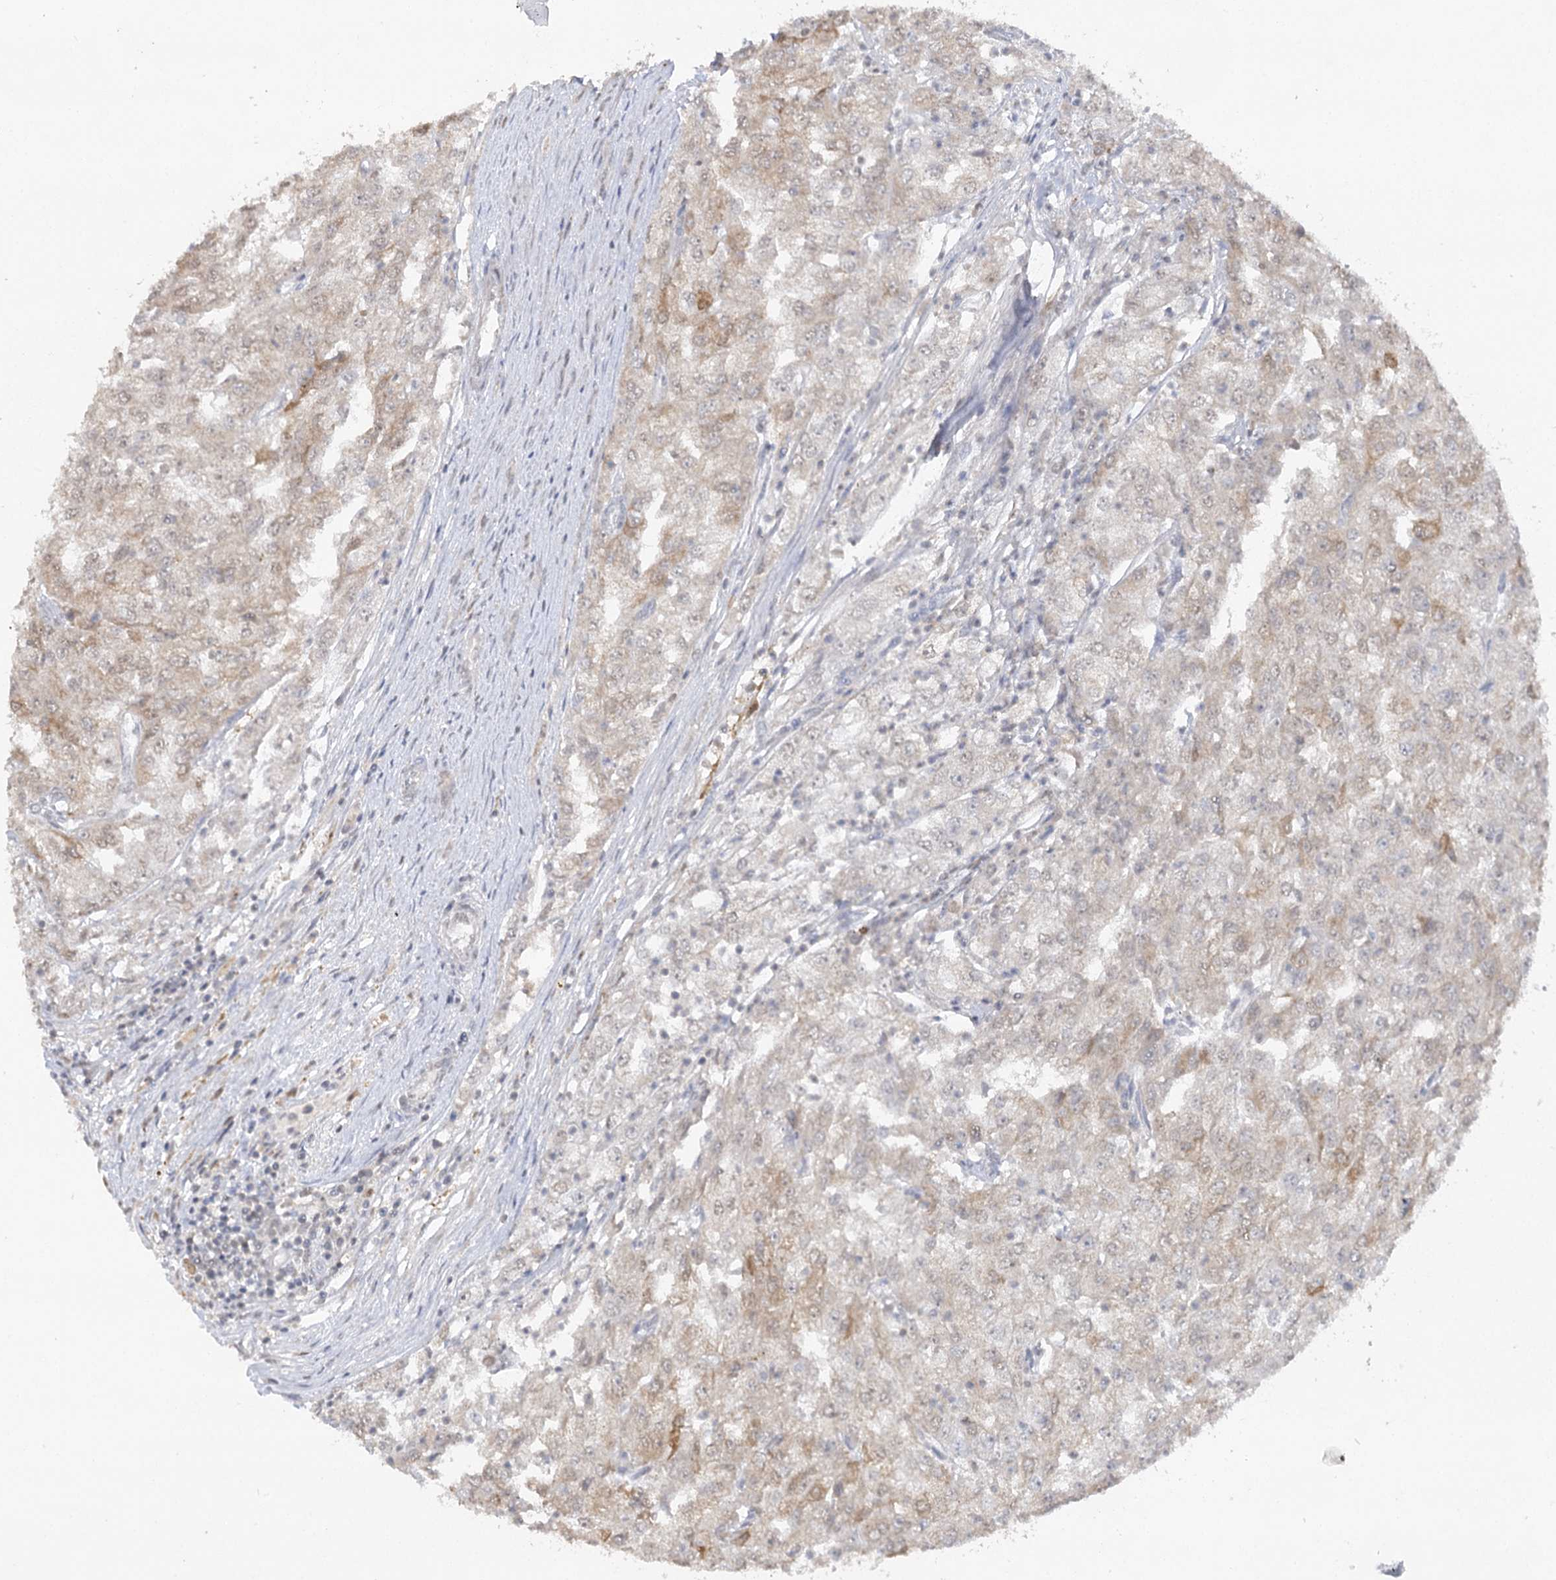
{"staining": {"intensity": "weak", "quantity": "25%-75%", "location": "cytoplasmic/membranous"}, "tissue": "renal cancer", "cell_type": "Tumor cells", "image_type": "cancer", "snomed": [{"axis": "morphology", "description": "Adenocarcinoma, NOS"}, {"axis": "topography", "description": "Kidney"}], "caption": "Immunohistochemical staining of human renal cancer (adenocarcinoma) shows low levels of weak cytoplasmic/membranous expression in about 25%-75% of tumor cells.", "gene": "TRAF3IP1", "patient": {"sex": "female", "age": 54}}